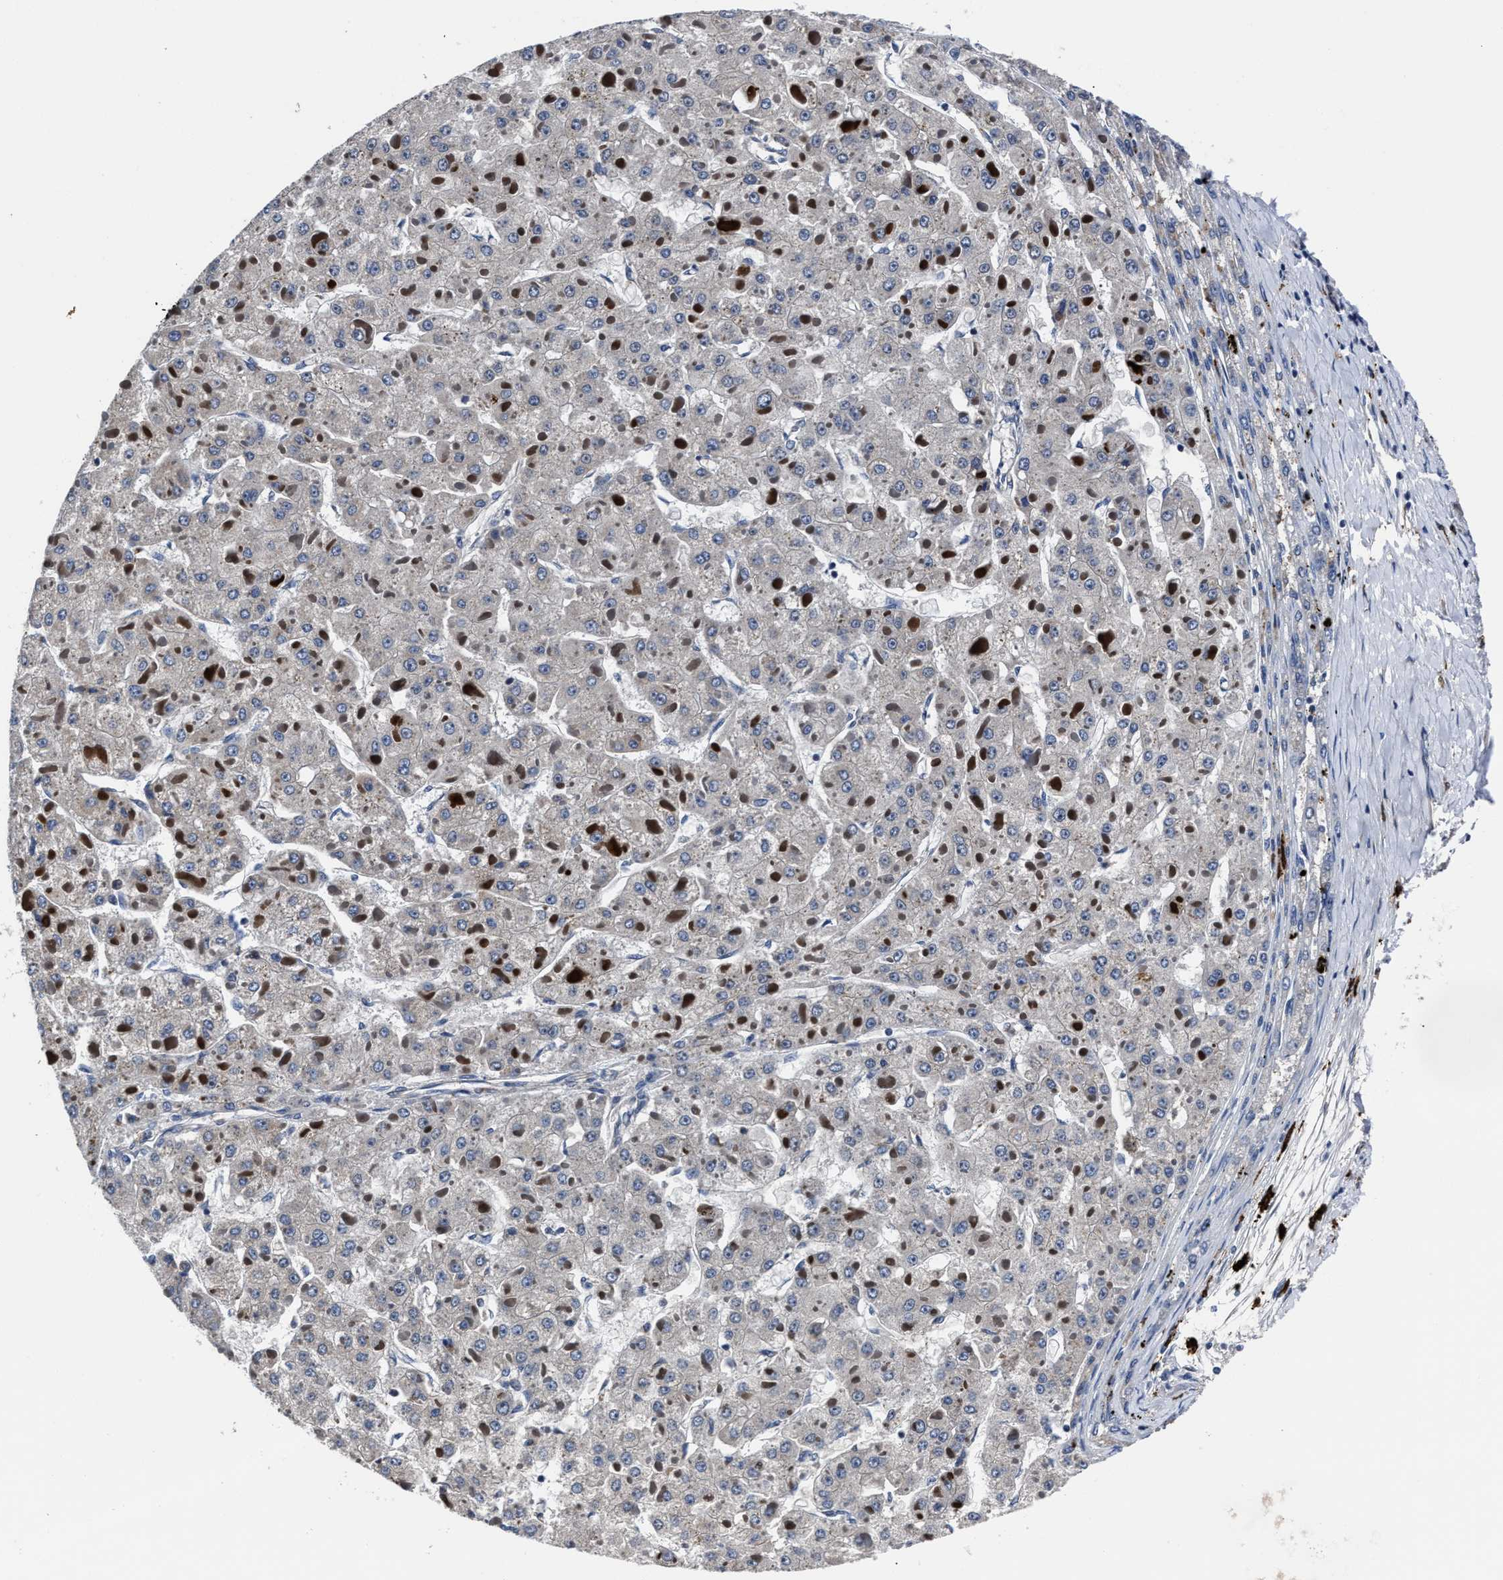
{"staining": {"intensity": "negative", "quantity": "none", "location": "none"}, "tissue": "liver cancer", "cell_type": "Tumor cells", "image_type": "cancer", "snomed": [{"axis": "morphology", "description": "Carcinoma, Hepatocellular, NOS"}, {"axis": "topography", "description": "Liver"}], "caption": "There is no significant staining in tumor cells of liver cancer.", "gene": "RSBN1L", "patient": {"sex": "female", "age": 73}}